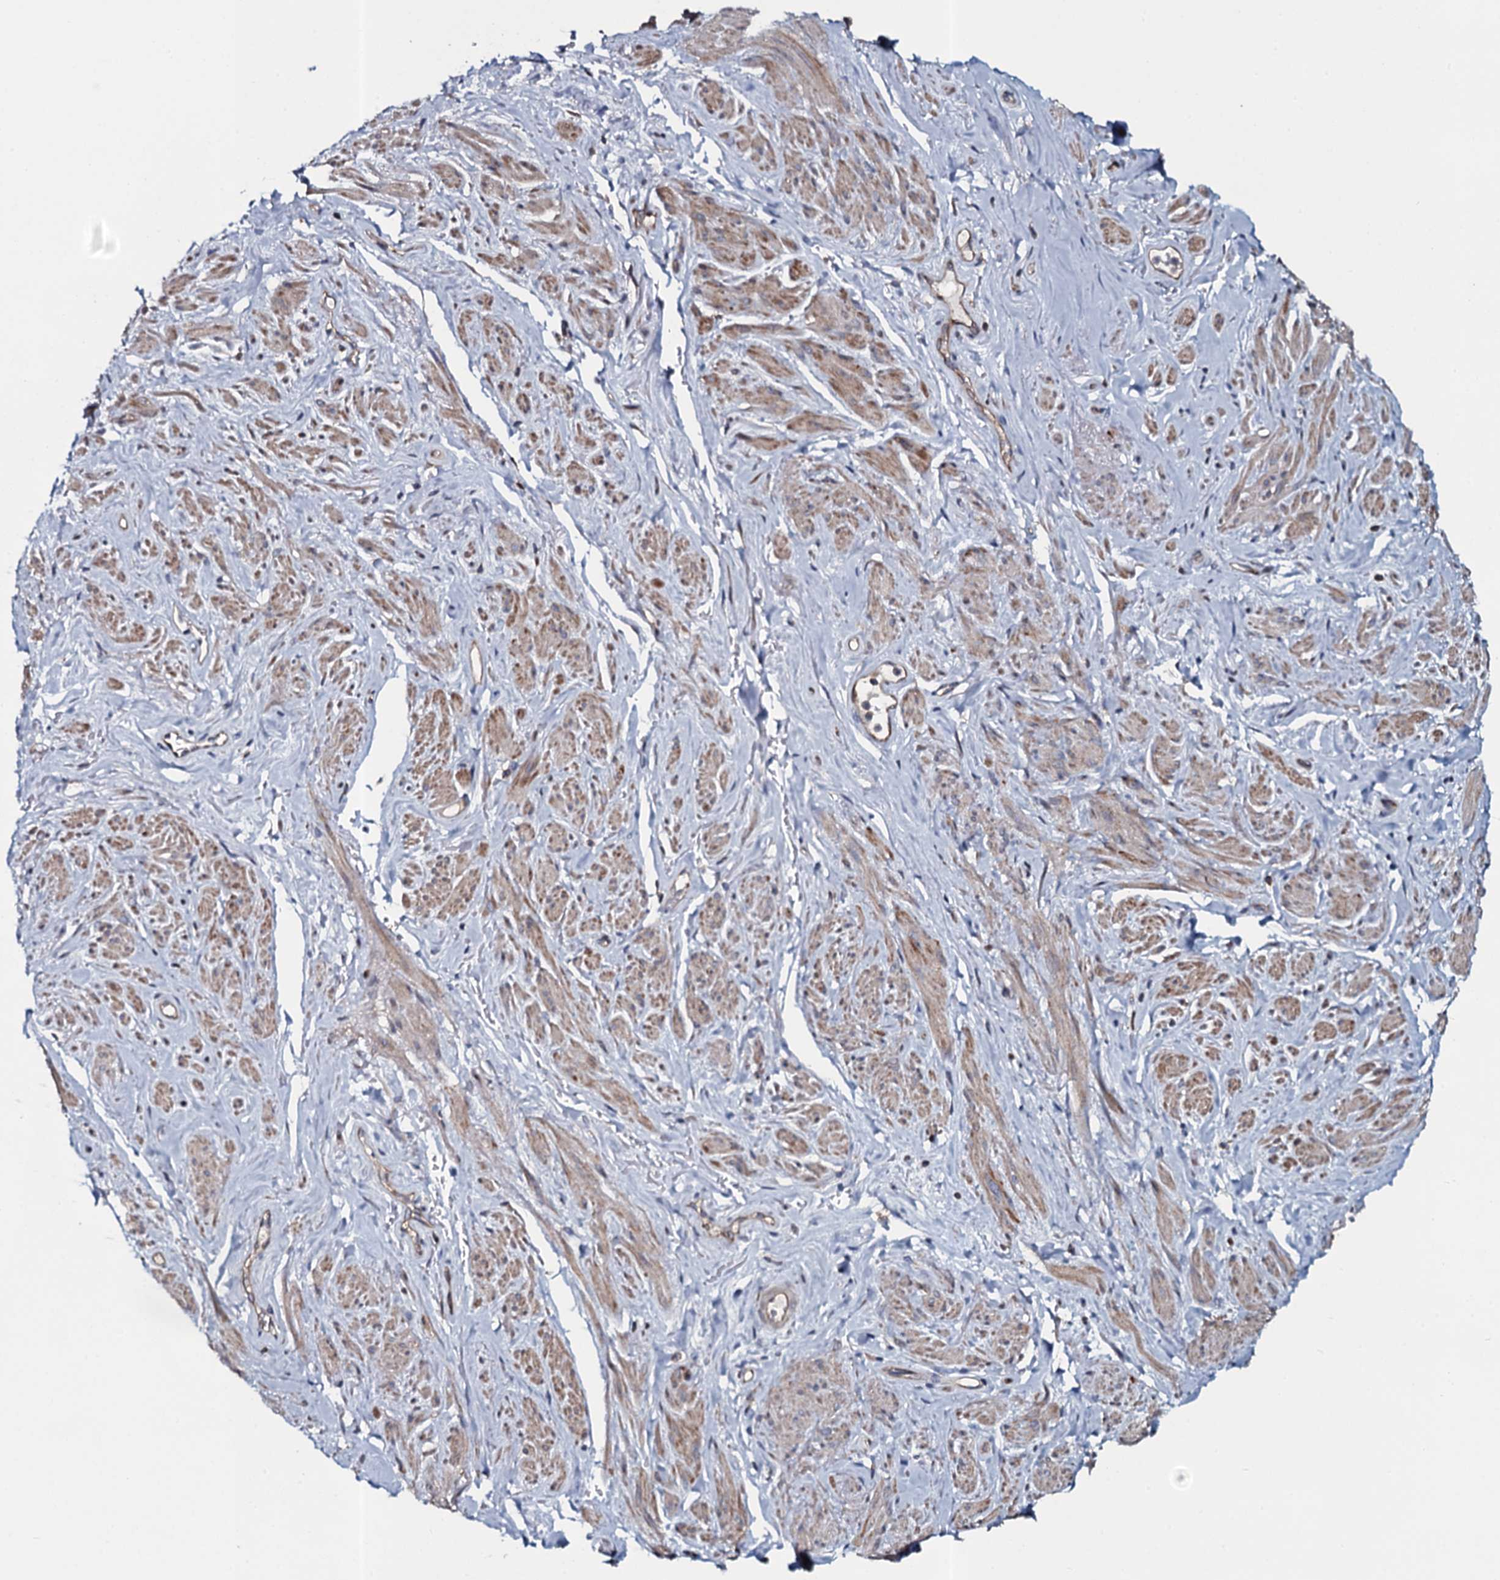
{"staining": {"intensity": "moderate", "quantity": "25%-75%", "location": "cytoplasmic/membranous"}, "tissue": "smooth muscle", "cell_type": "Smooth muscle cells", "image_type": "normal", "snomed": [{"axis": "morphology", "description": "Normal tissue, NOS"}, {"axis": "topography", "description": "Smooth muscle"}, {"axis": "topography", "description": "Peripheral nerve tissue"}], "caption": "A brown stain labels moderate cytoplasmic/membranous staining of a protein in smooth muscle cells of benign human smooth muscle. The protein of interest is shown in brown color, while the nuclei are stained blue.", "gene": "TMEM151A", "patient": {"sex": "male", "age": 69}}